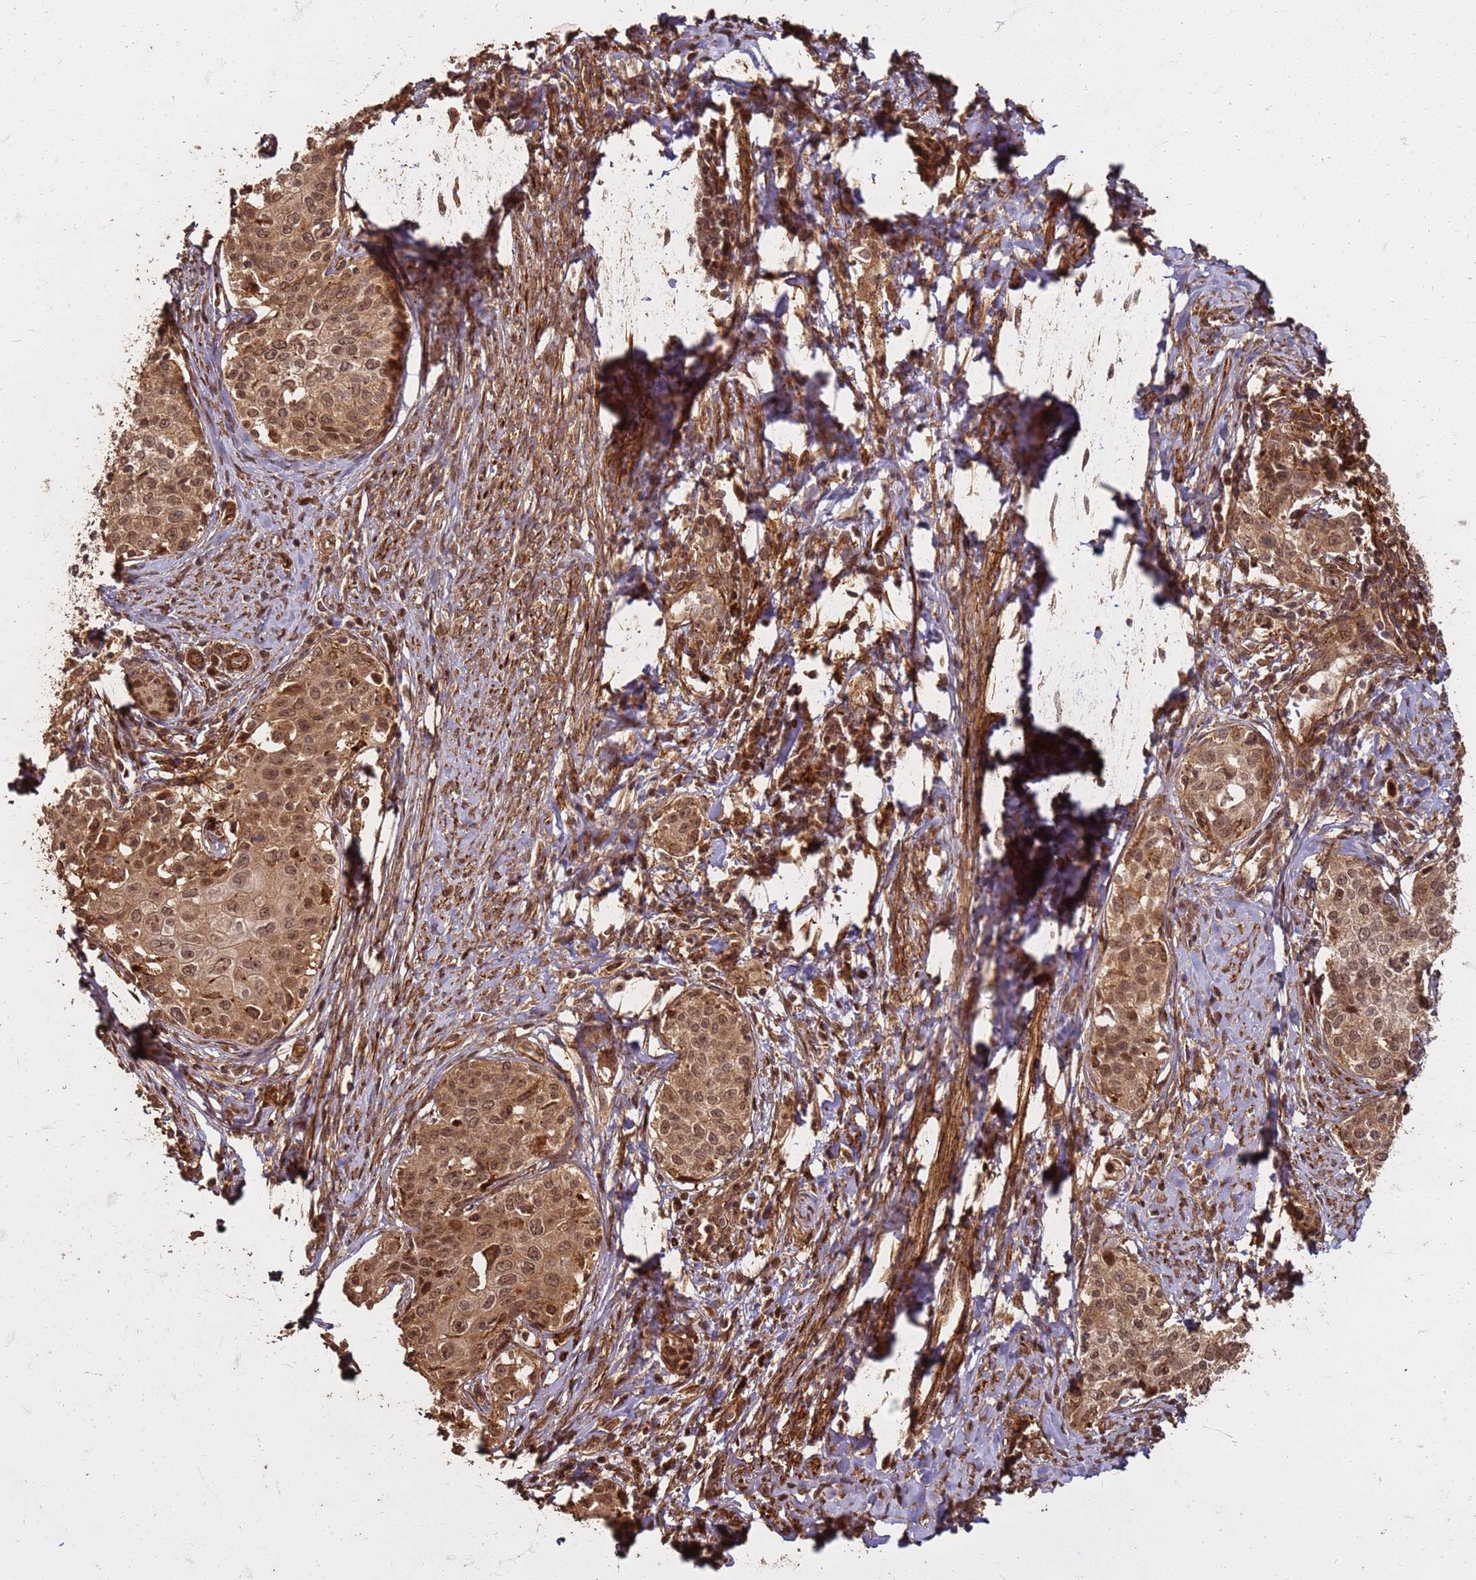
{"staining": {"intensity": "moderate", "quantity": ">75%", "location": "cytoplasmic/membranous,nuclear"}, "tissue": "cervical cancer", "cell_type": "Tumor cells", "image_type": "cancer", "snomed": [{"axis": "morphology", "description": "Squamous cell carcinoma, NOS"}, {"axis": "morphology", "description": "Adenocarcinoma, NOS"}, {"axis": "topography", "description": "Cervix"}], "caption": "Immunohistochemical staining of cervical adenocarcinoma exhibits medium levels of moderate cytoplasmic/membranous and nuclear protein expression in approximately >75% of tumor cells.", "gene": "KIF26A", "patient": {"sex": "female", "age": 52}}